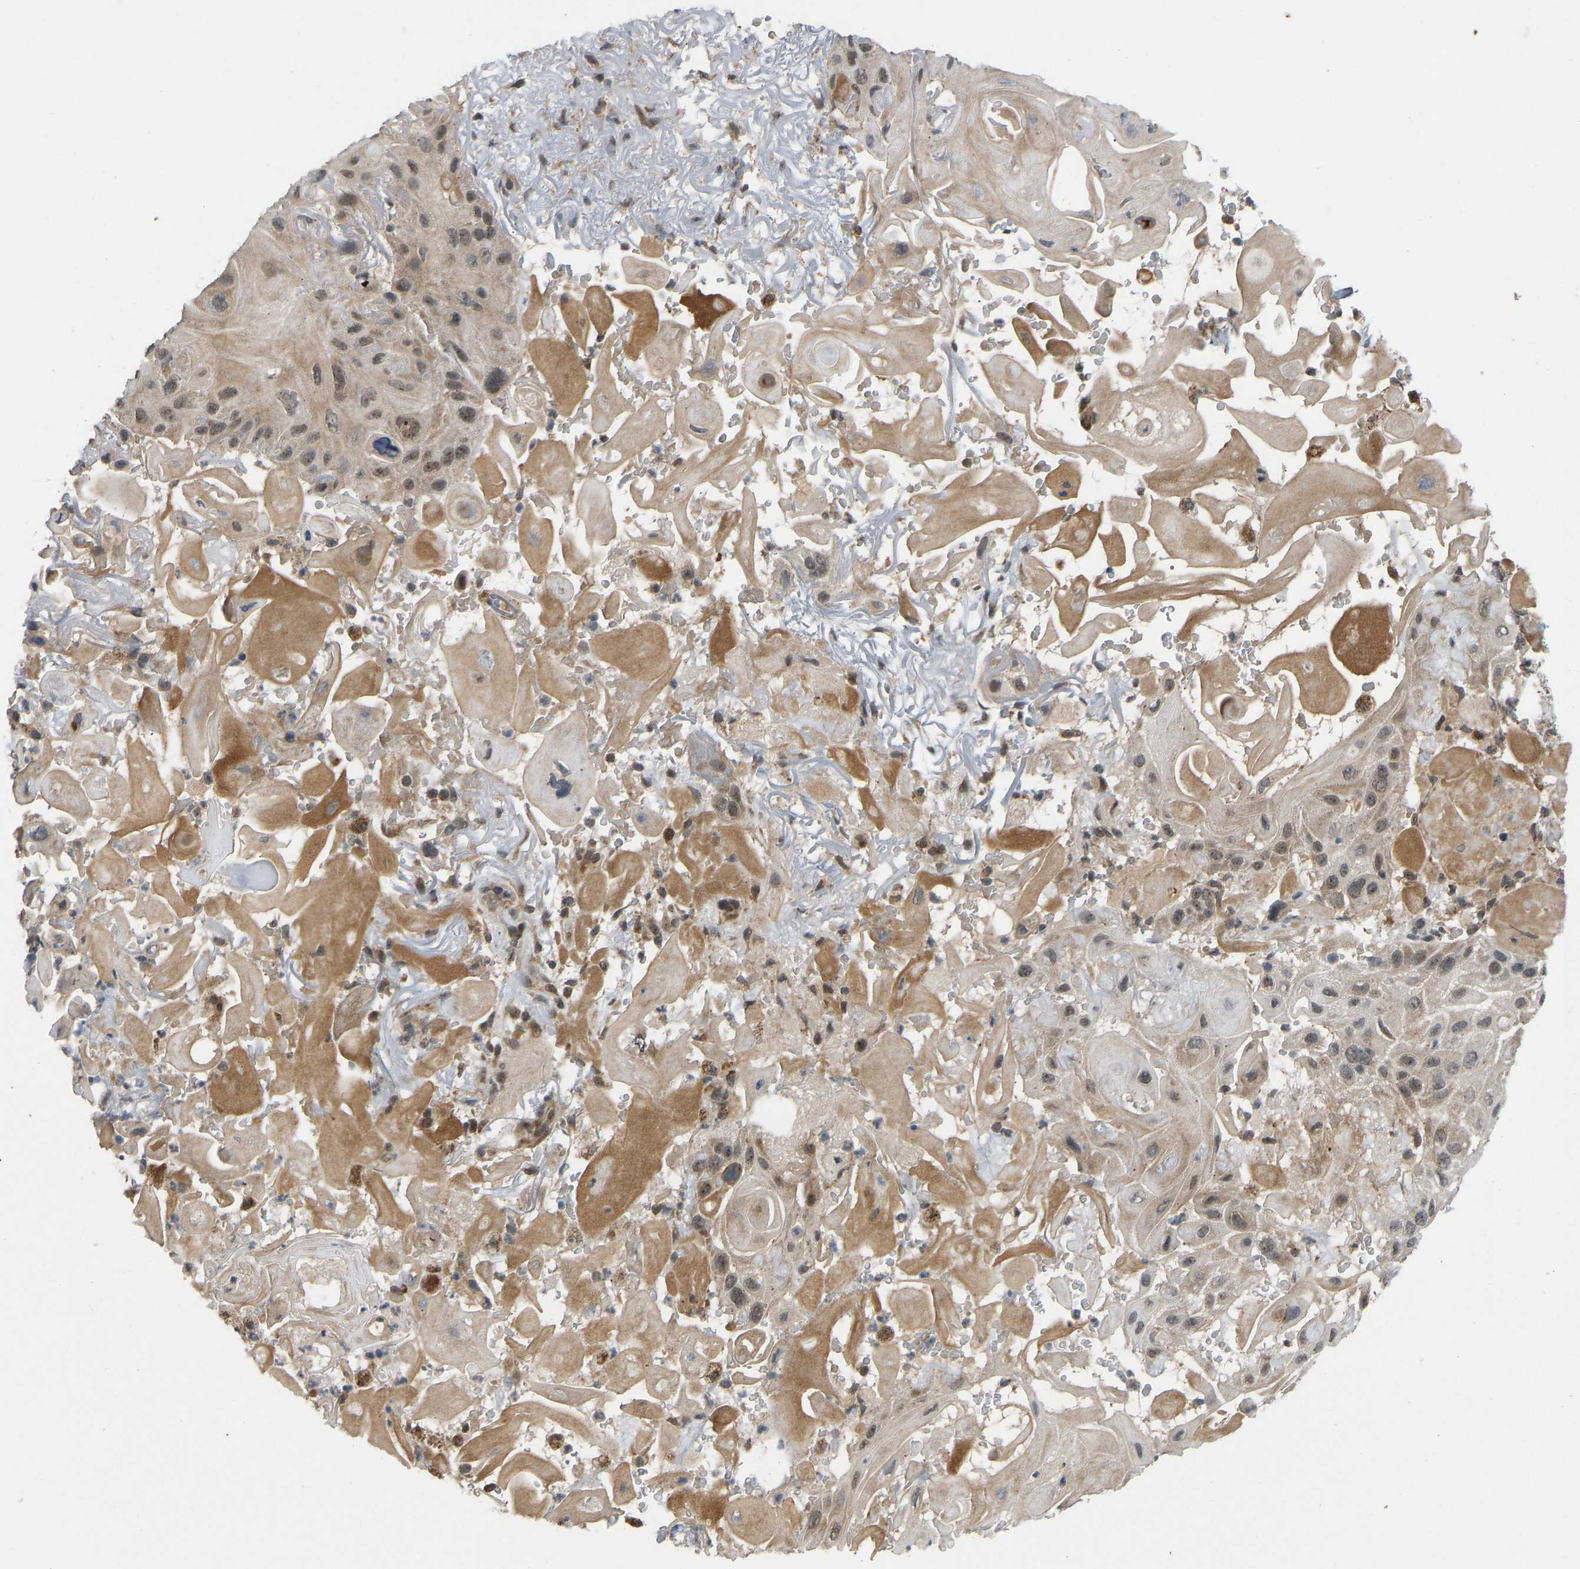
{"staining": {"intensity": "moderate", "quantity": "25%-75%", "location": "cytoplasmic/membranous,nuclear"}, "tissue": "skin cancer", "cell_type": "Tumor cells", "image_type": "cancer", "snomed": [{"axis": "morphology", "description": "Squamous cell carcinoma, NOS"}, {"axis": "topography", "description": "Skin"}], "caption": "Moderate cytoplasmic/membranous and nuclear expression for a protein is identified in about 25%-75% of tumor cells of skin squamous cell carcinoma using immunohistochemistry.", "gene": "ACADS", "patient": {"sex": "female", "age": 77}}